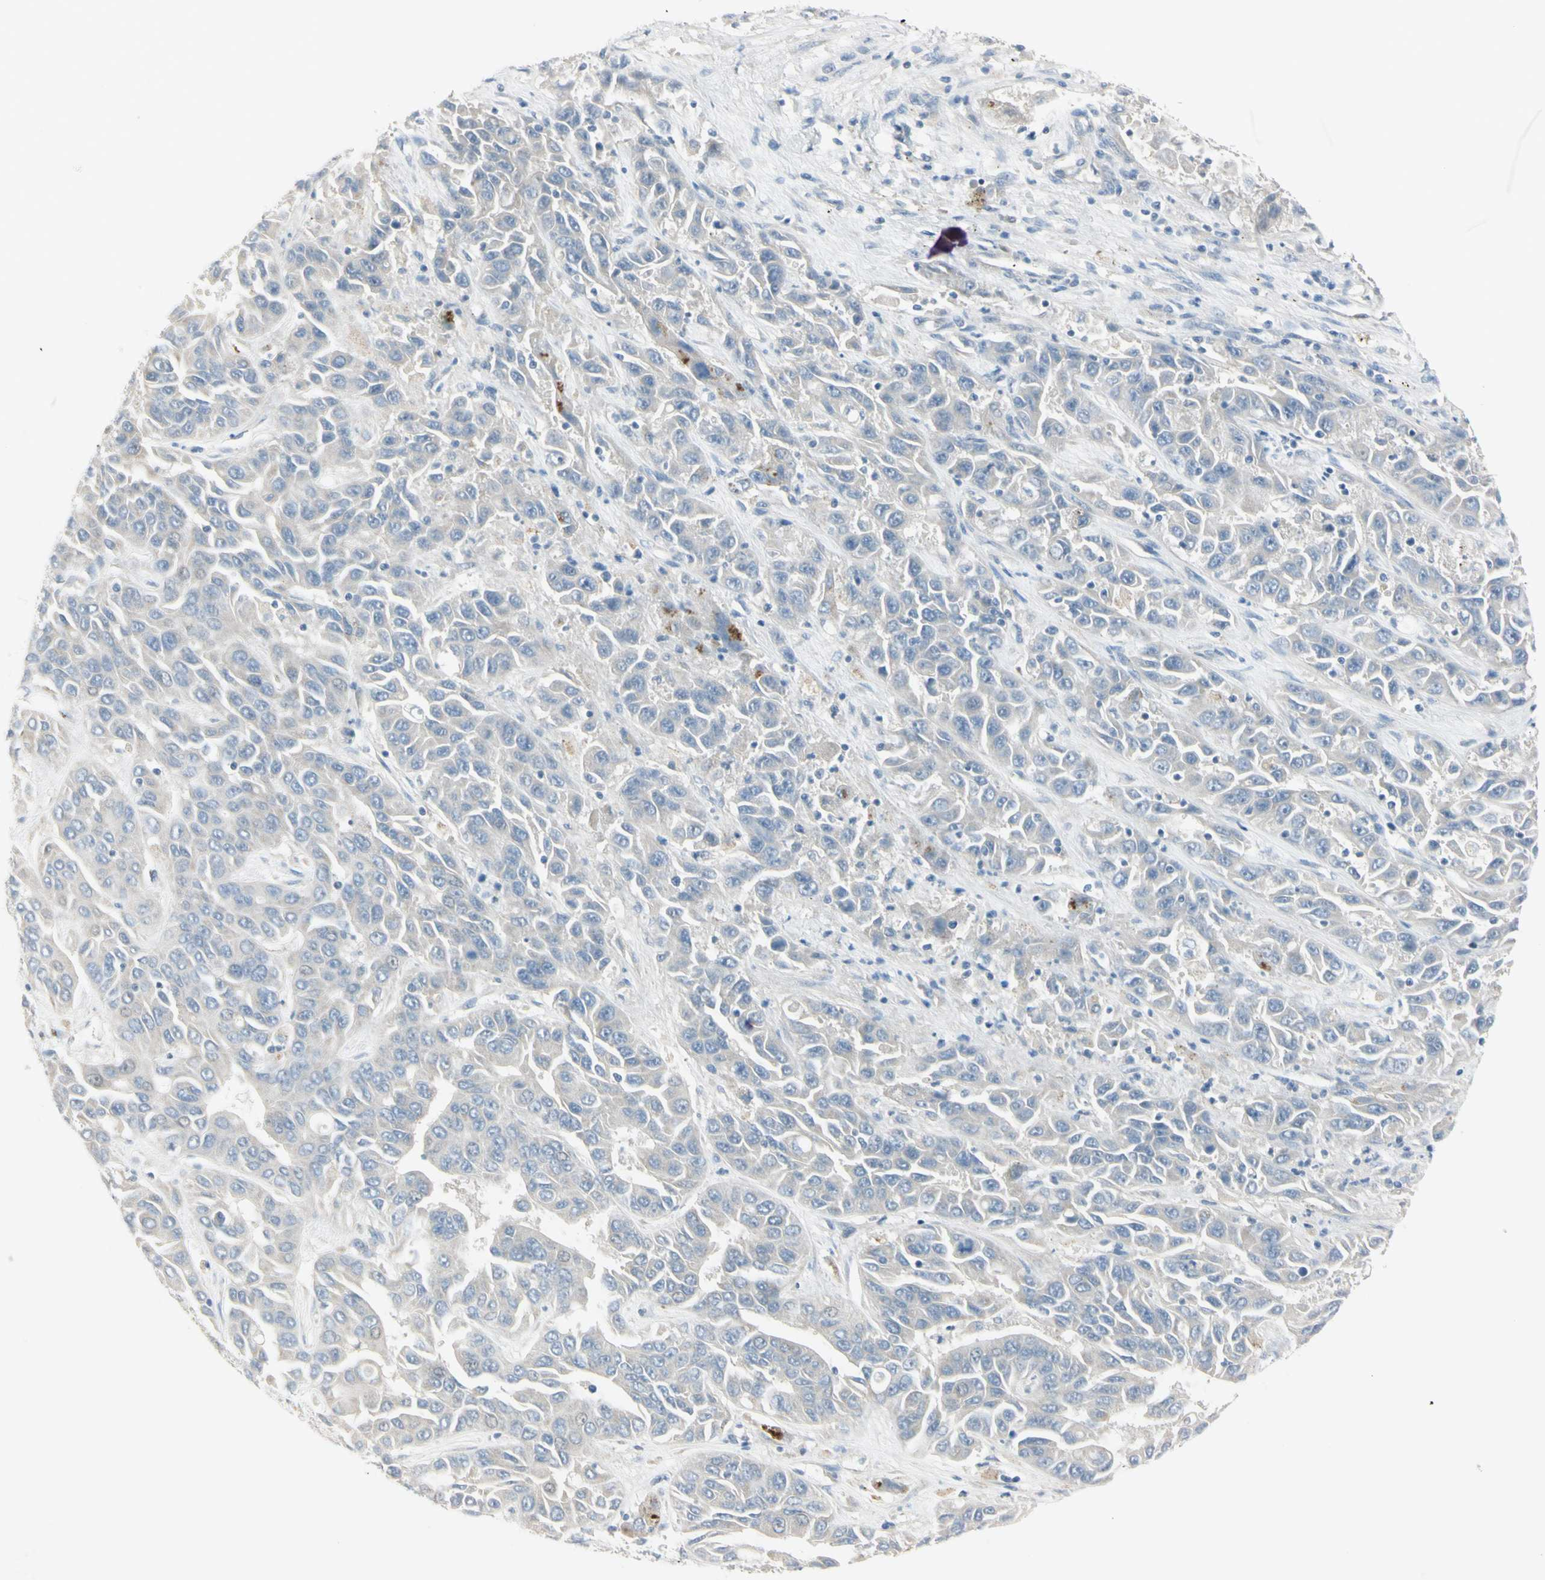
{"staining": {"intensity": "negative", "quantity": "none", "location": "none"}, "tissue": "liver cancer", "cell_type": "Tumor cells", "image_type": "cancer", "snomed": [{"axis": "morphology", "description": "Cholangiocarcinoma"}, {"axis": "topography", "description": "Liver"}], "caption": "Immunohistochemistry (IHC) of human cholangiocarcinoma (liver) reveals no staining in tumor cells.", "gene": "AATK", "patient": {"sex": "female", "age": 52}}